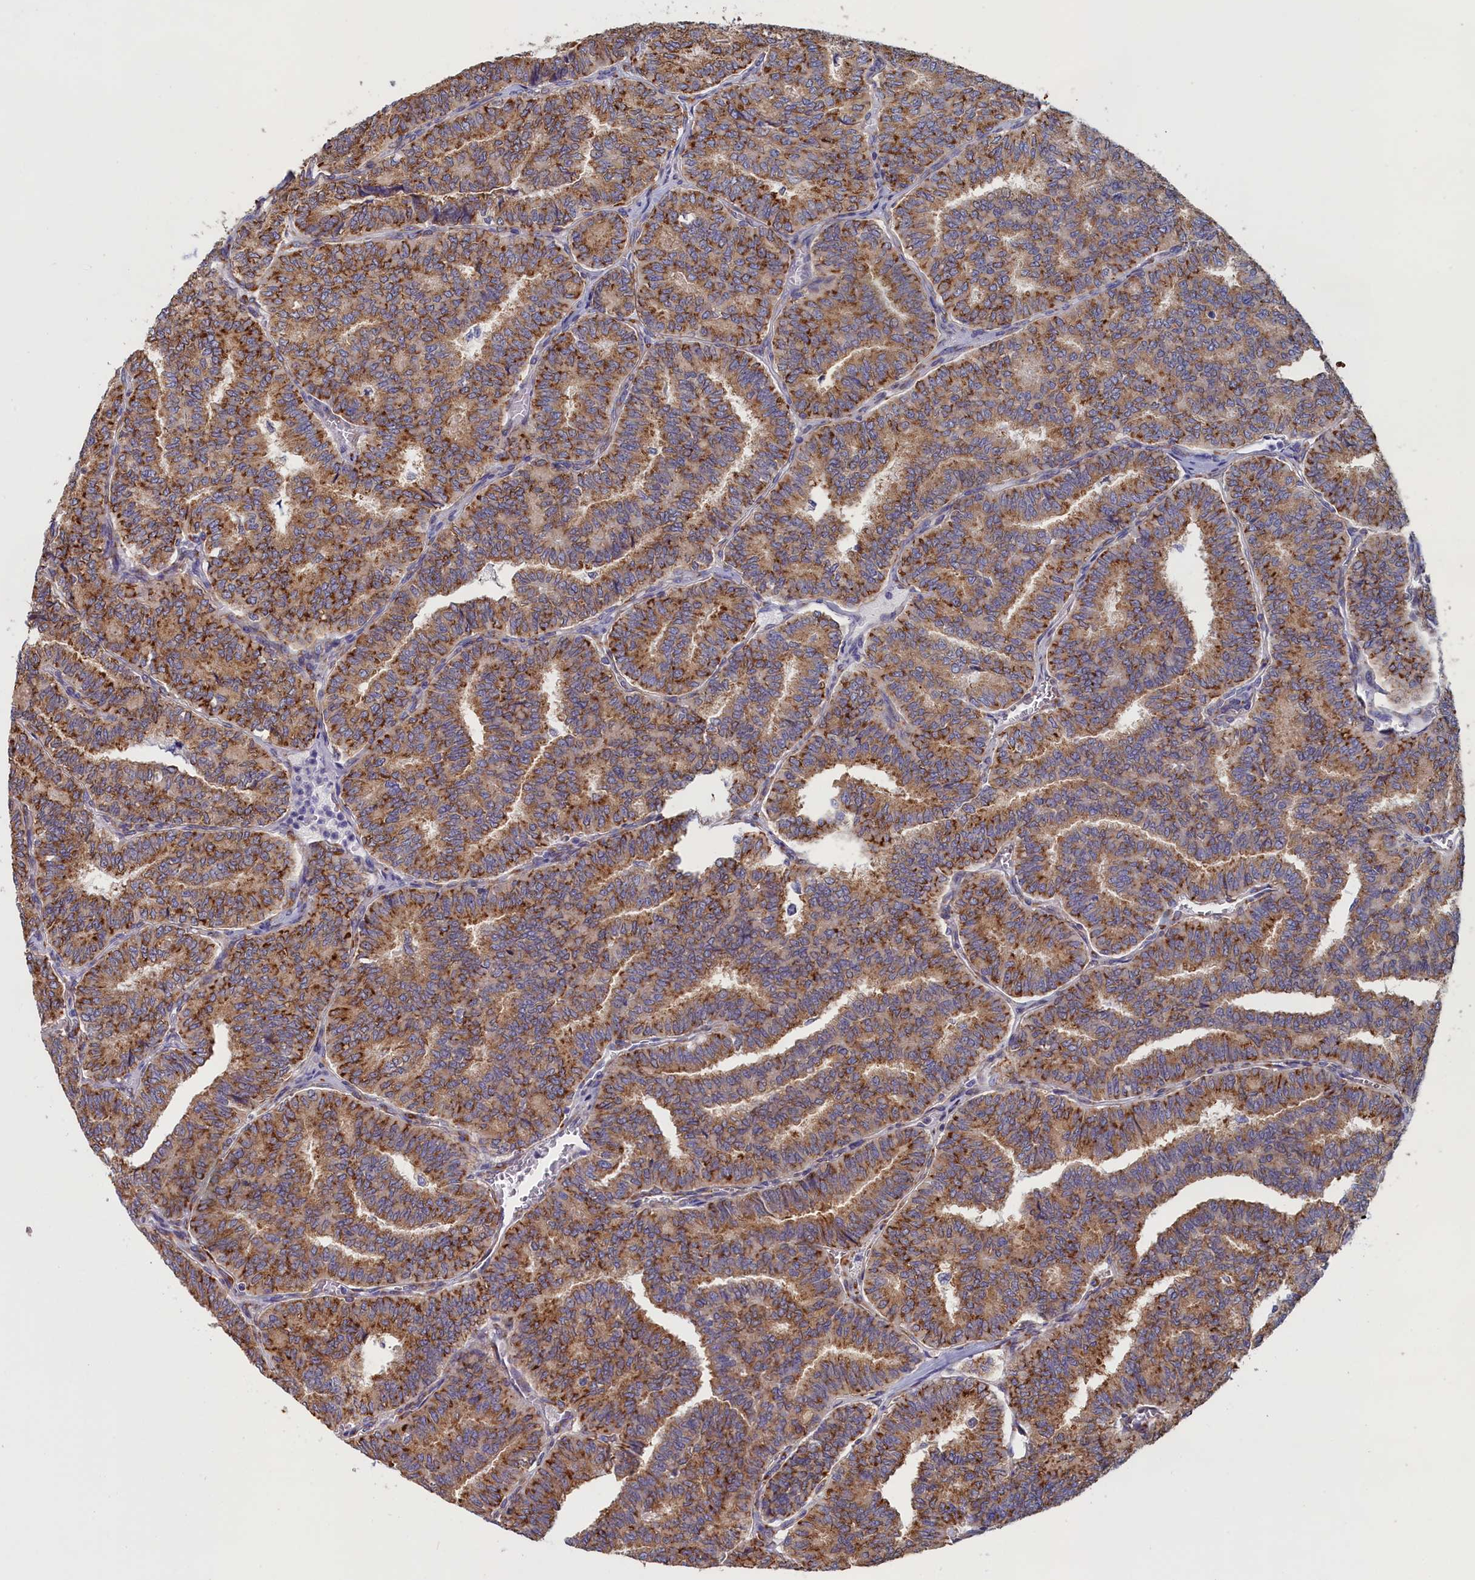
{"staining": {"intensity": "moderate", "quantity": ">75%", "location": "cytoplasmic/membranous"}, "tissue": "thyroid cancer", "cell_type": "Tumor cells", "image_type": "cancer", "snomed": [{"axis": "morphology", "description": "Papillary adenocarcinoma, NOS"}, {"axis": "topography", "description": "Thyroid gland"}], "caption": "Thyroid cancer (papillary adenocarcinoma) tissue demonstrates moderate cytoplasmic/membranous expression in approximately >75% of tumor cells, visualized by immunohistochemistry.", "gene": "CCDC68", "patient": {"sex": "female", "age": 35}}